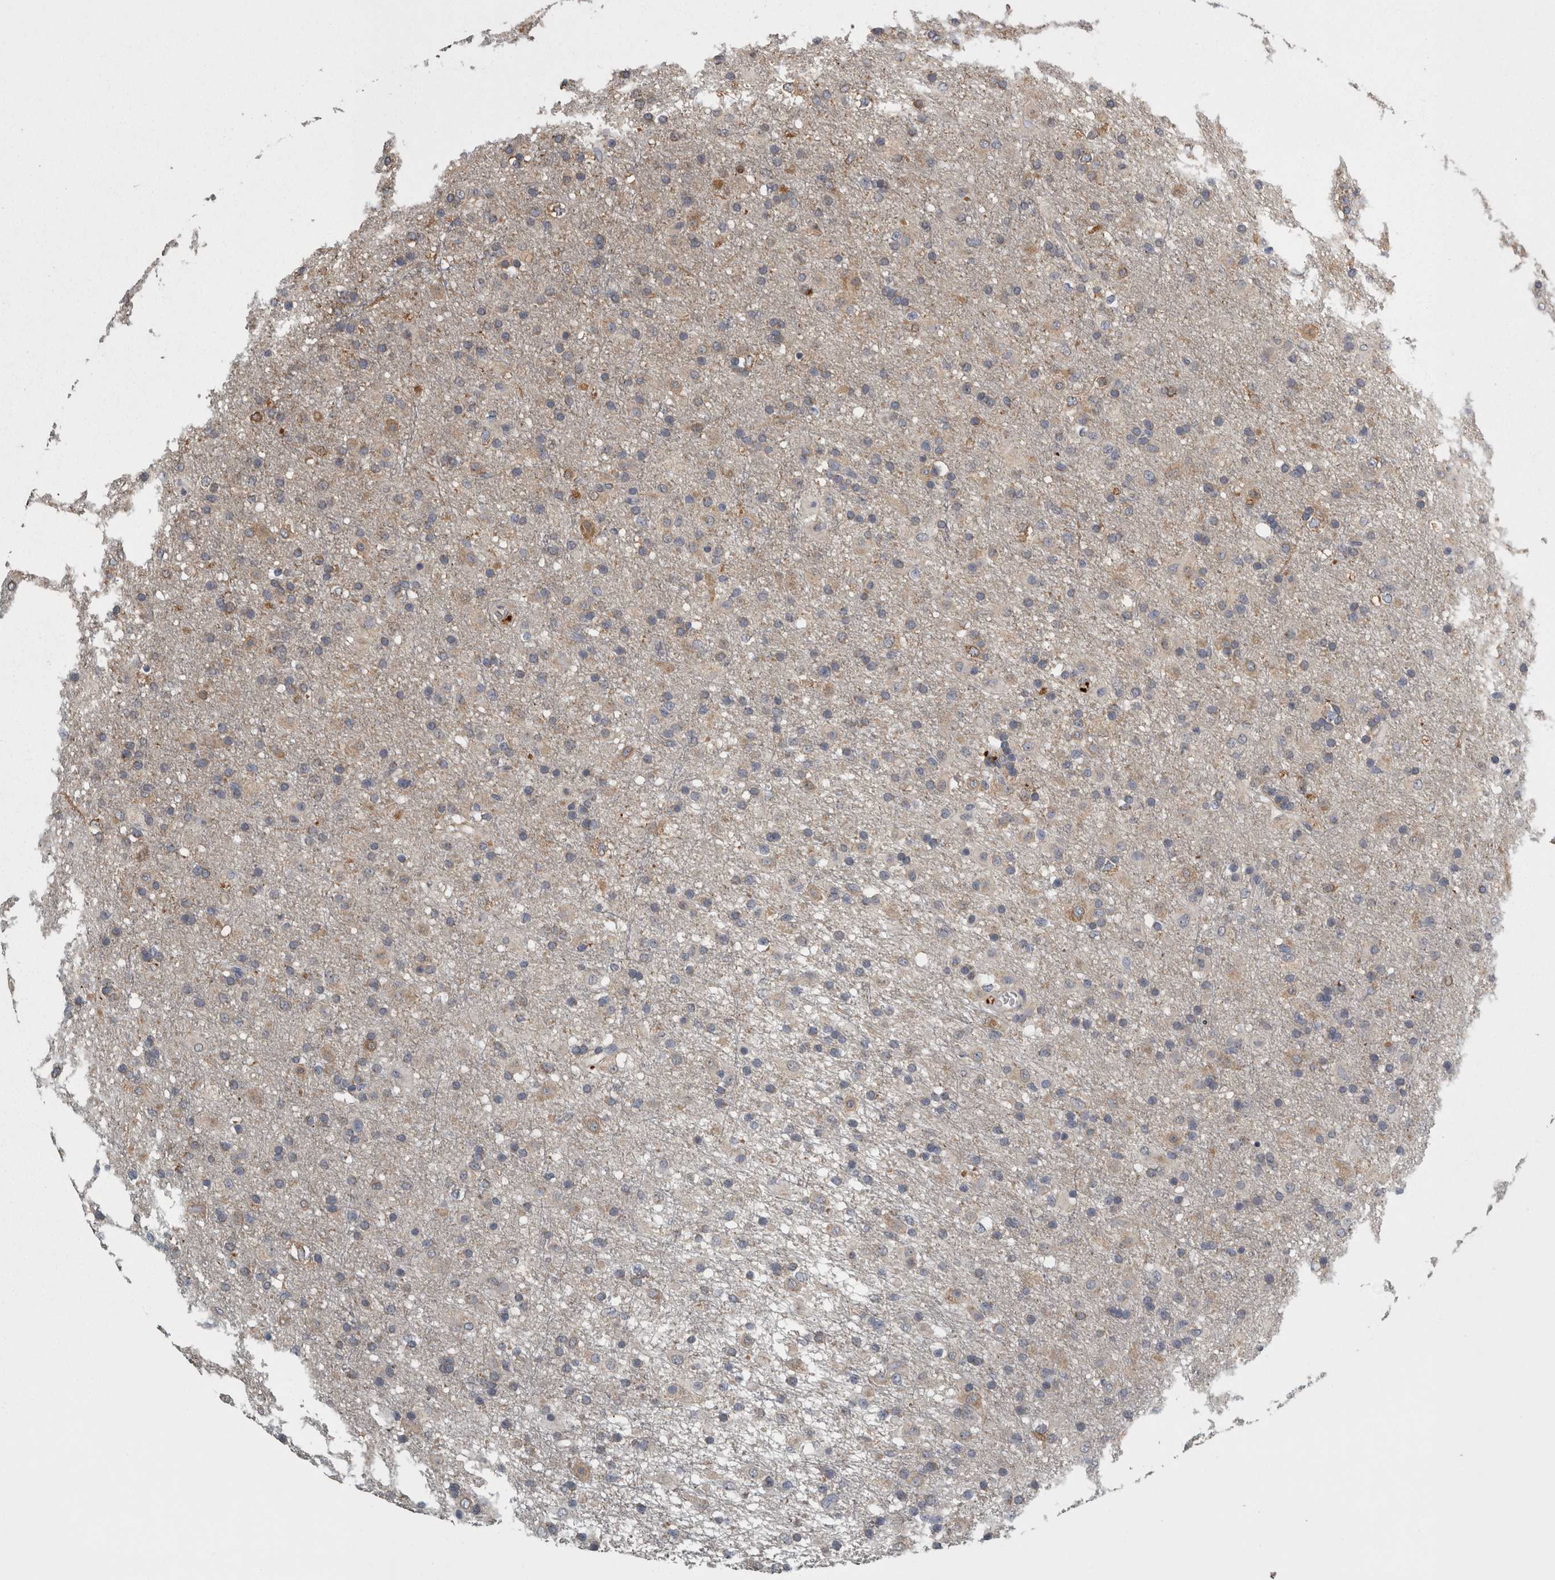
{"staining": {"intensity": "weak", "quantity": "<25%", "location": "cytoplasmic/membranous"}, "tissue": "glioma", "cell_type": "Tumor cells", "image_type": "cancer", "snomed": [{"axis": "morphology", "description": "Glioma, malignant, Low grade"}, {"axis": "topography", "description": "Brain"}], "caption": "Glioma stained for a protein using IHC shows no staining tumor cells.", "gene": "FRK", "patient": {"sex": "male", "age": 65}}